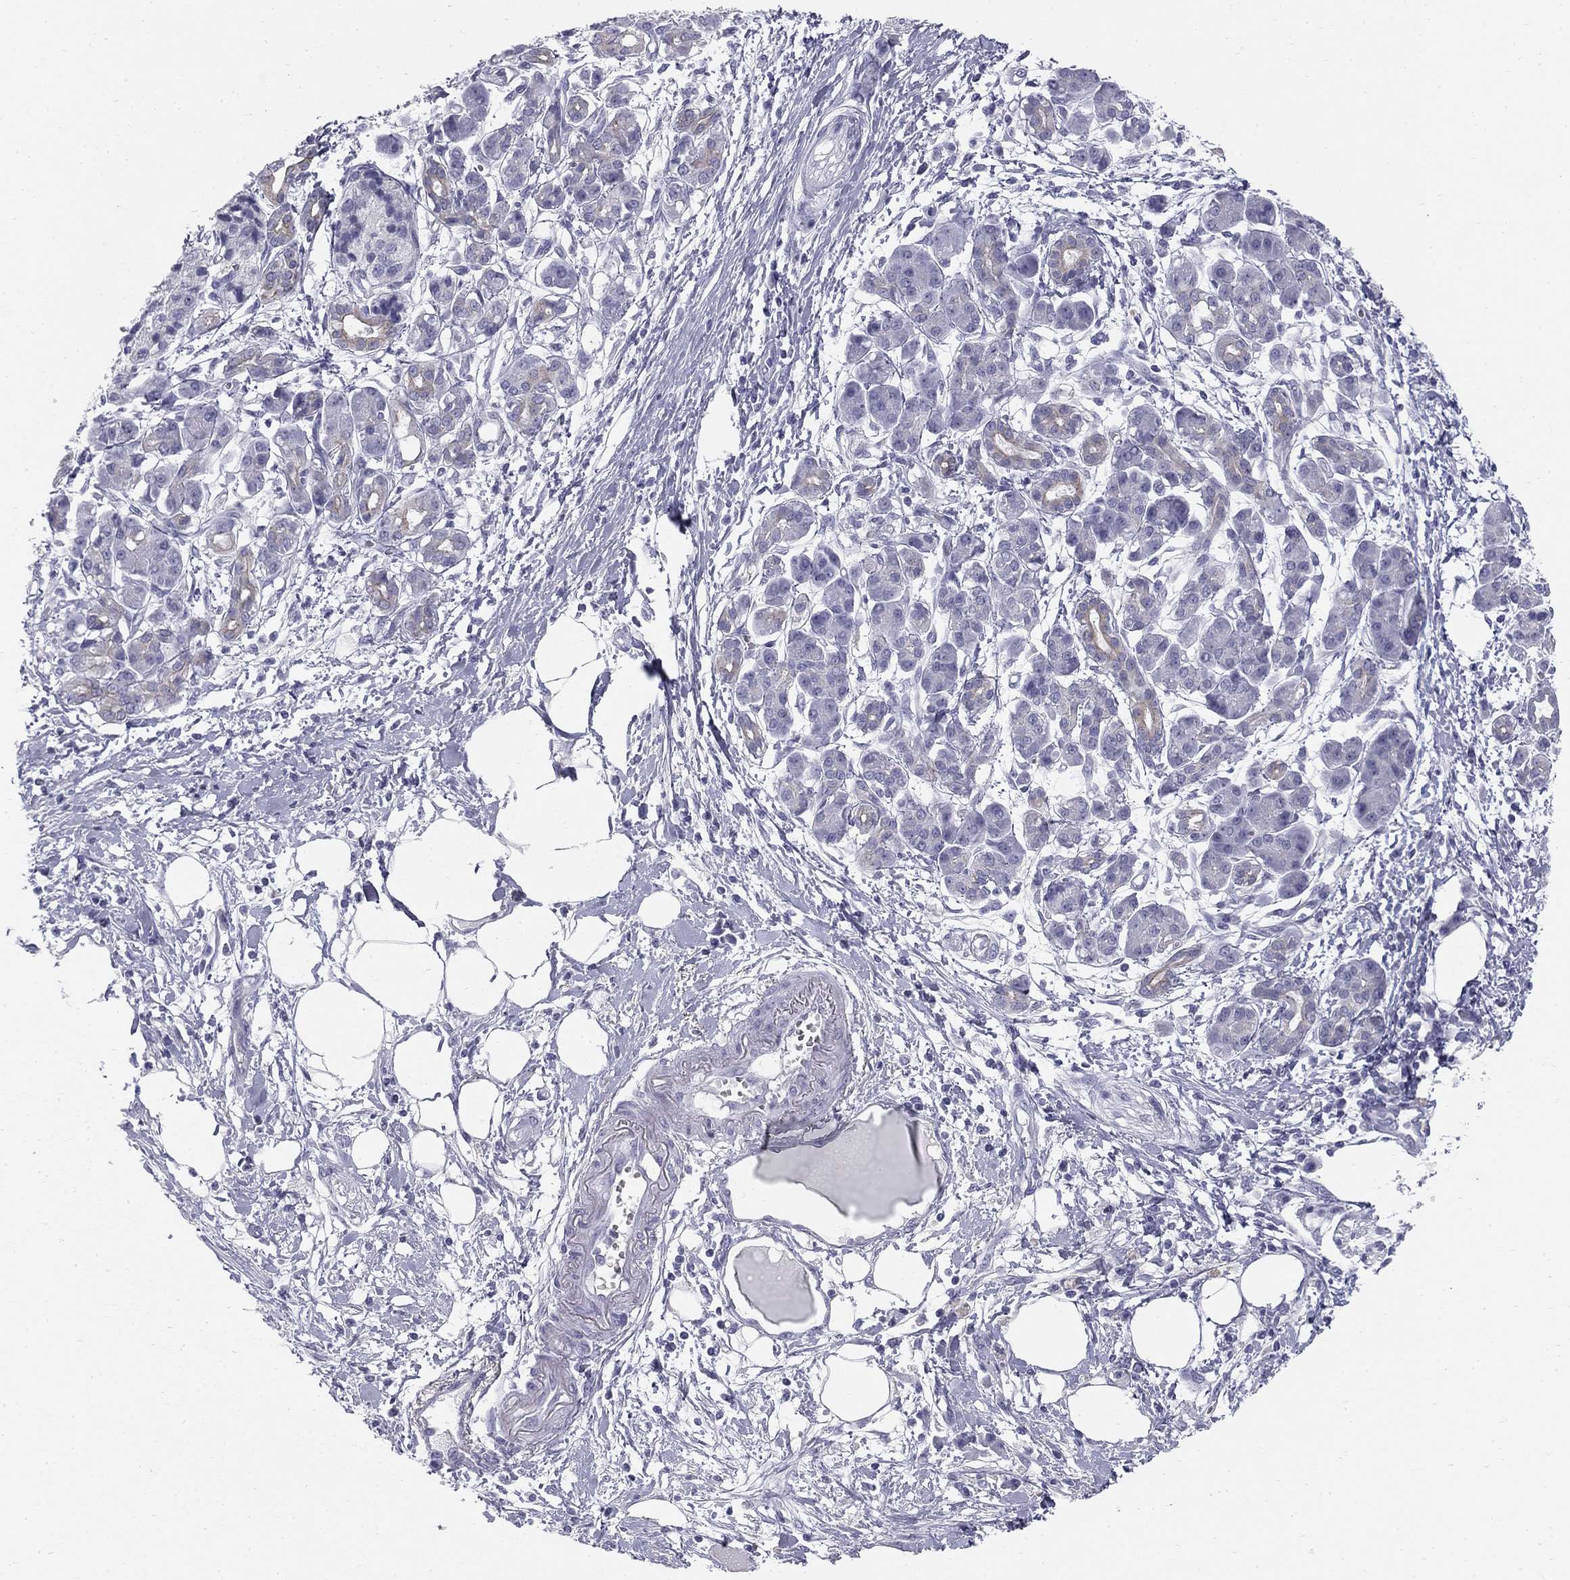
{"staining": {"intensity": "negative", "quantity": "none", "location": "none"}, "tissue": "pancreatic cancer", "cell_type": "Tumor cells", "image_type": "cancer", "snomed": [{"axis": "morphology", "description": "Adenocarcinoma, NOS"}, {"axis": "topography", "description": "Pancreas"}], "caption": "This is an IHC micrograph of human pancreatic adenocarcinoma. There is no expression in tumor cells.", "gene": "SULT2B1", "patient": {"sex": "male", "age": 72}}